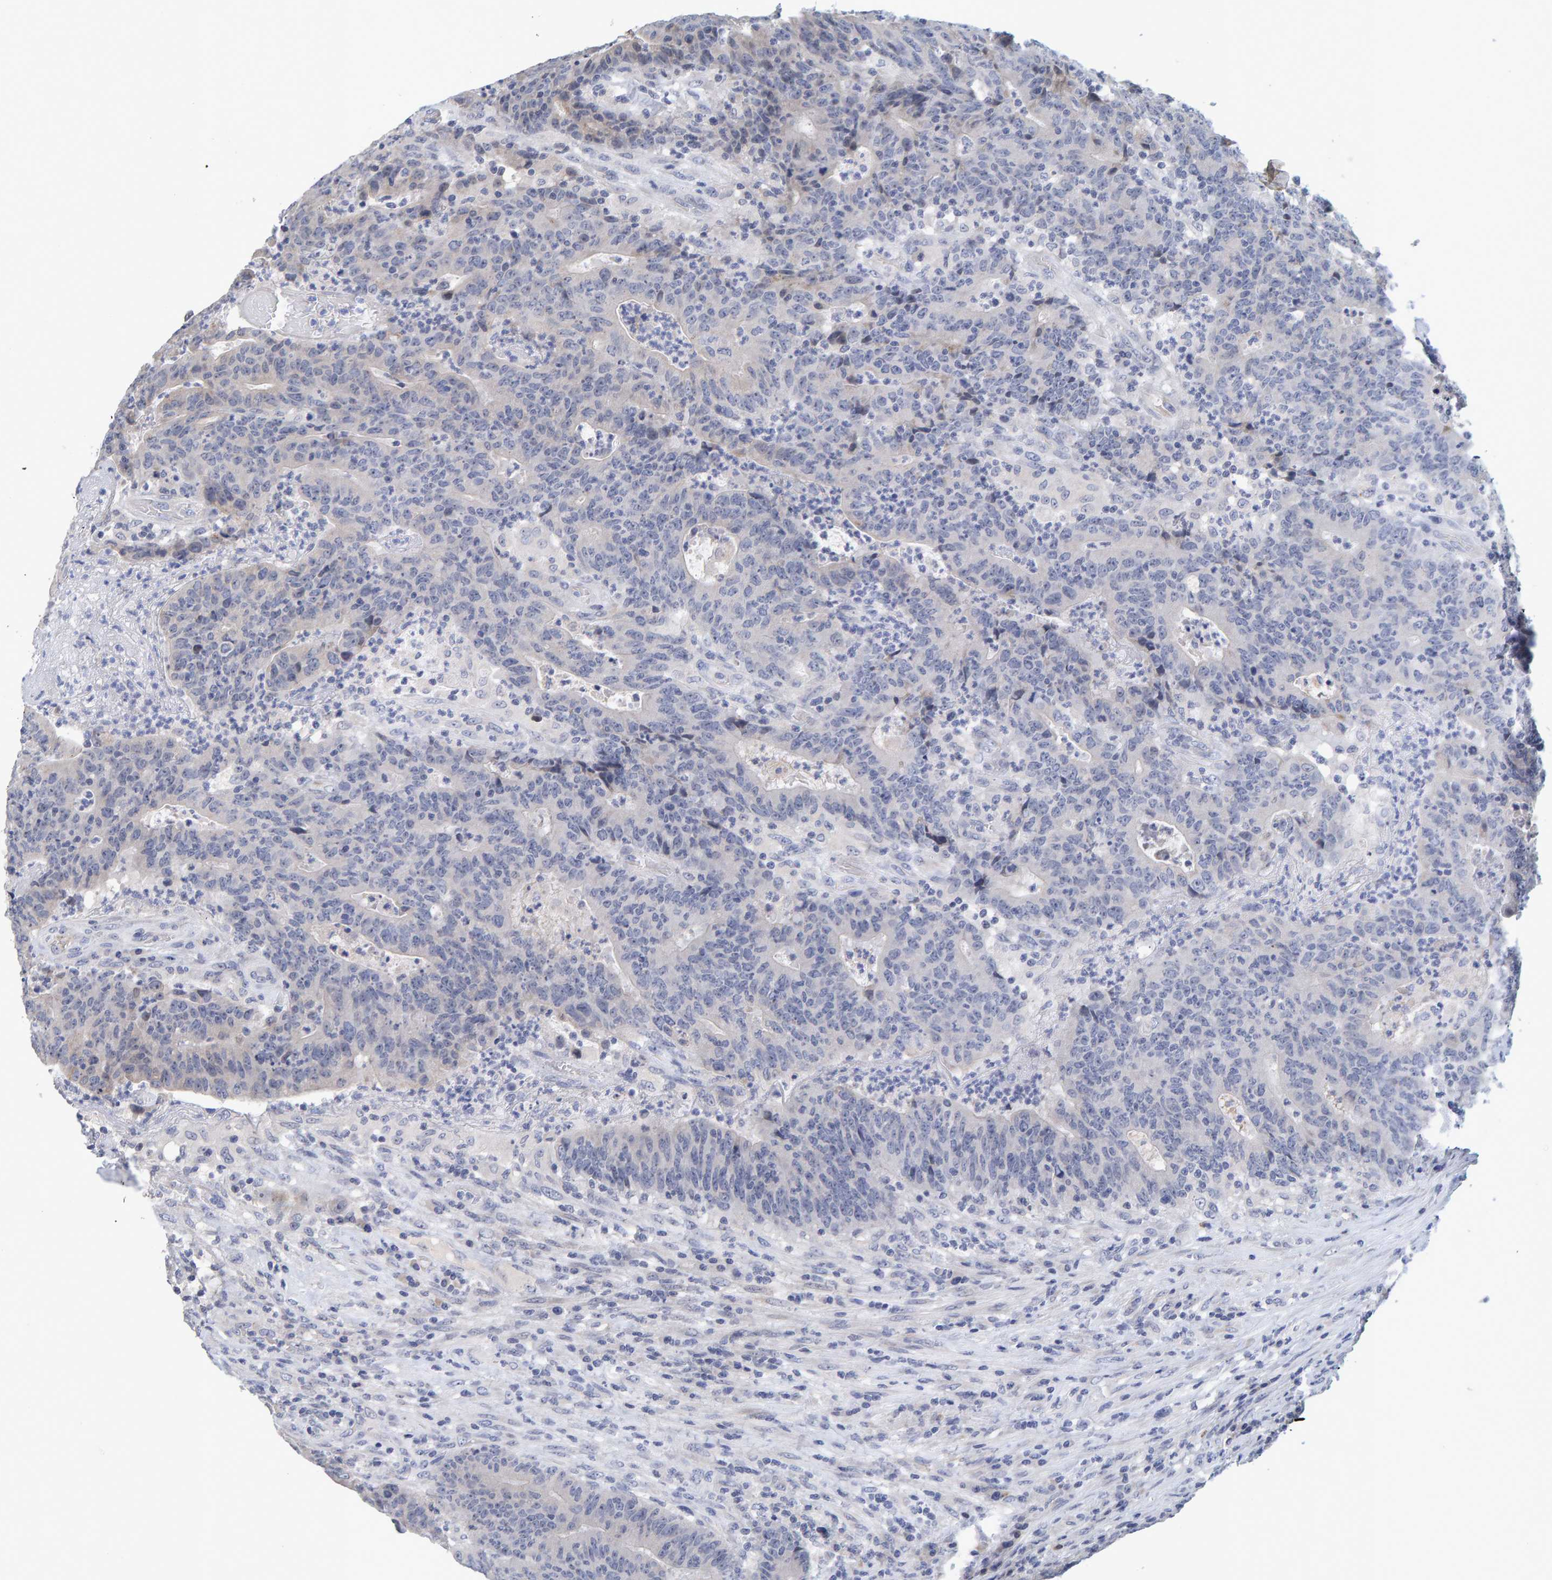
{"staining": {"intensity": "weak", "quantity": "<25%", "location": "cytoplasmic/membranous"}, "tissue": "colorectal cancer", "cell_type": "Tumor cells", "image_type": "cancer", "snomed": [{"axis": "morphology", "description": "Normal tissue, NOS"}, {"axis": "morphology", "description": "Adenocarcinoma, NOS"}, {"axis": "topography", "description": "Colon"}], "caption": "An immunohistochemistry (IHC) photomicrograph of colorectal cancer (adenocarcinoma) is shown. There is no staining in tumor cells of colorectal cancer (adenocarcinoma). (Stains: DAB immunohistochemistry (IHC) with hematoxylin counter stain, Microscopy: brightfield microscopy at high magnification).", "gene": "ZNF77", "patient": {"sex": "female", "age": 75}}